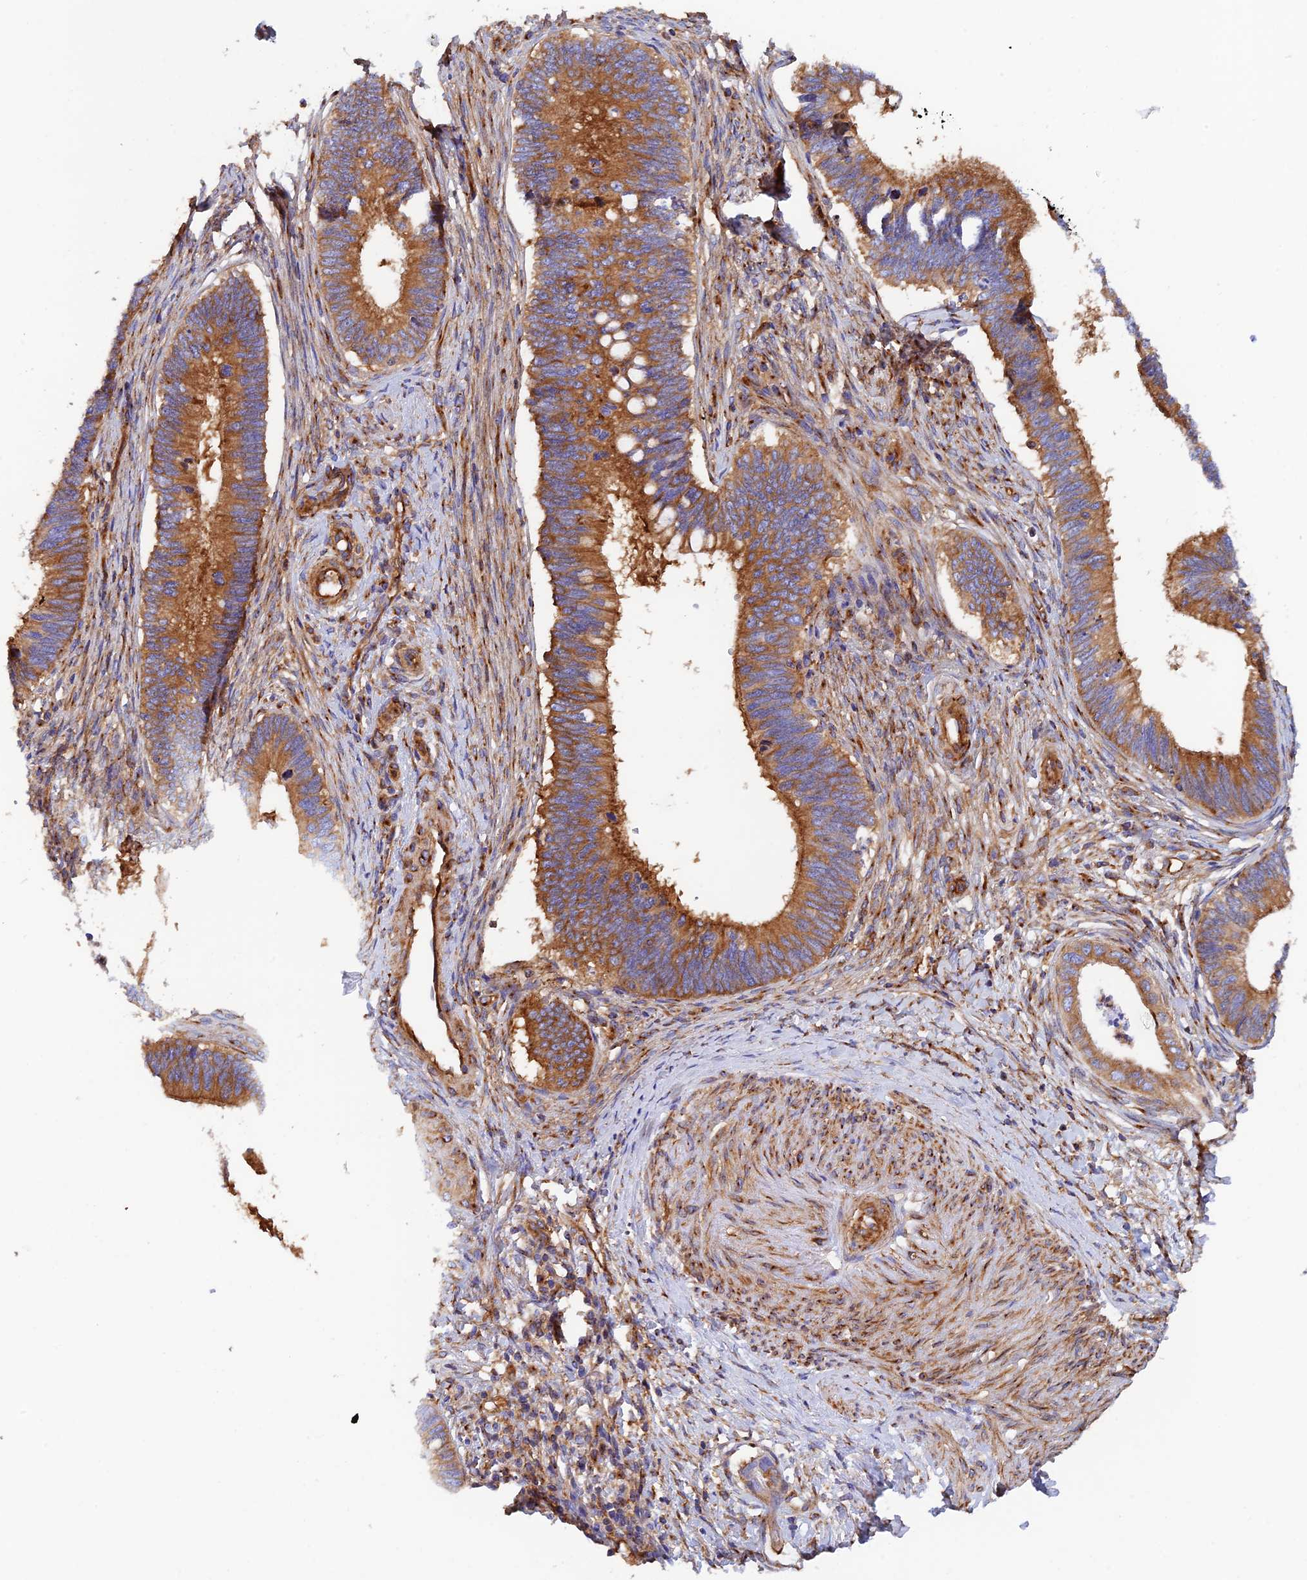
{"staining": {"intensity": "moderate", "quantity": ">75%", "location": "cytoplasmic/membranous"}, "tissue": "cervical cancer", "cell_type": "Tumor cells", "image_type": "cancer", "snomed": [{"axis": "morphology", "description": "Adenocarcinoma, NOS"}, {"axis": "topography", "description": "Cervix"}], "caption": "Immunohistochemical staining of human cervical cancer (adenocarcinoma) exhibits medium levels of moderate cytoplasmic/membranous positivity in approximately >75% of tumor cells. (Brightfield microscopy of DAB IHC at high magnification).", "gene": "DCTN2", "patient": {"sex": "female", "age": 42}}